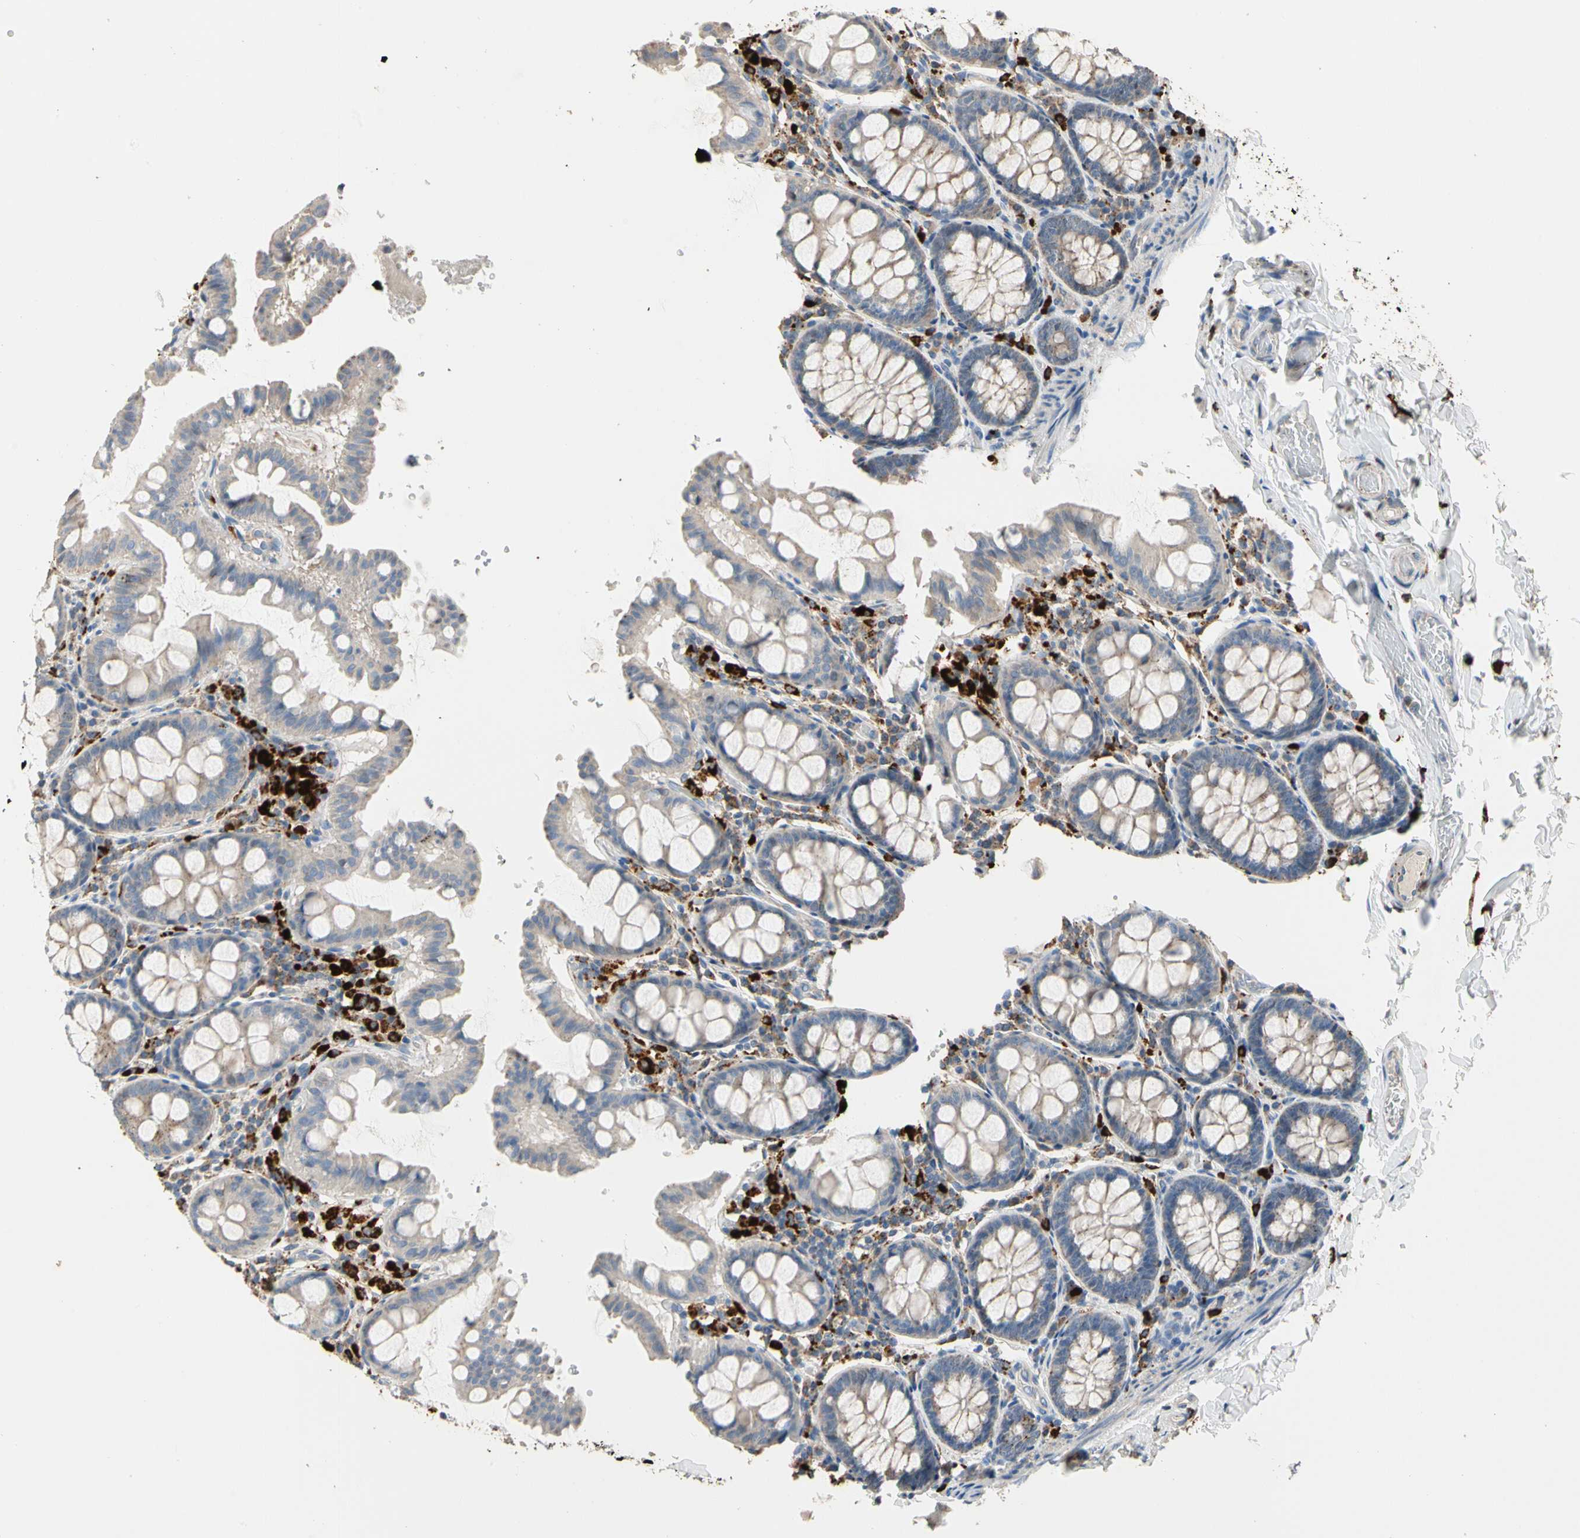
{"staining": {"intensity": "negative", "quantity": "none", "location": "none"}, "tissue": "colon", "cell_type": "Endothelial cells", "image_type": "normal", "snomed": [{"axis": "morphology", "description": "Normal tissue, NOS"}, {"axis": "topography", "description": "Colon"}], "caption": "Histopathology image shows no protein expression in endothelial cells of benign colon. Brightfield microscopy of immunohistochemistry stained with DAB (3,3'-diaminobenzidine) (brown) and hematoxylin (blue), captured at high magnification.", "gene": "GM2A", "patient": {"sex": "female", "age": 61}}